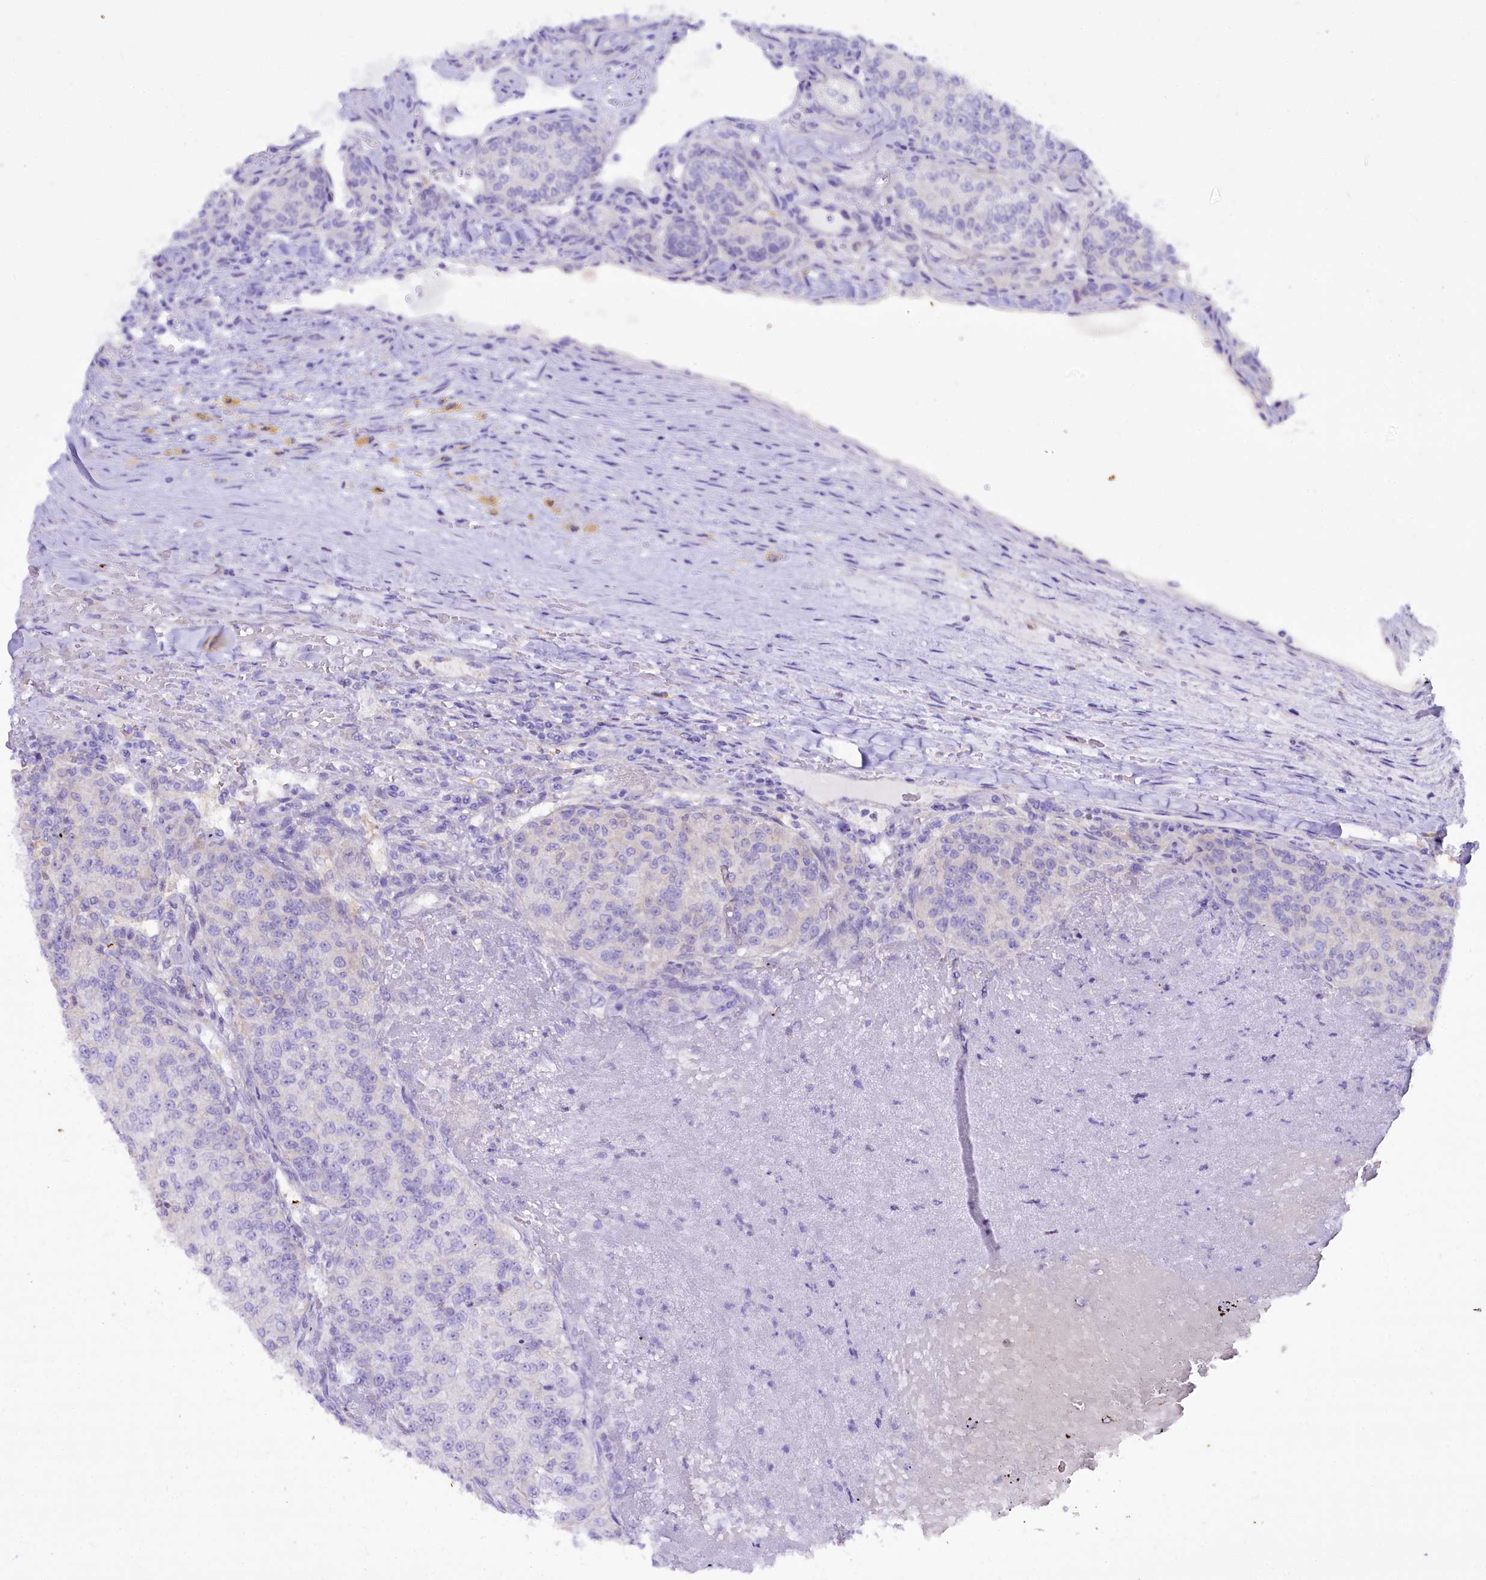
{"staining": {"intensity": "negative", "quantity": "none", "location": "none"}, "tissue": "renal cancer", "cell_type": "Tumor cells", "image_type": "cancer", "snomed": [{"axis": "morphology", "description": "Adenocarcinoma, NOS"}, {"axis": "topography", "description": "Kidney"}], "caption": "Immunohistochemical staining of adenocarcinoma (renal) displays no significant staining in tumor cells.", "gene": "FAAP20", "patient": {"sex": "female", "age": 63}}